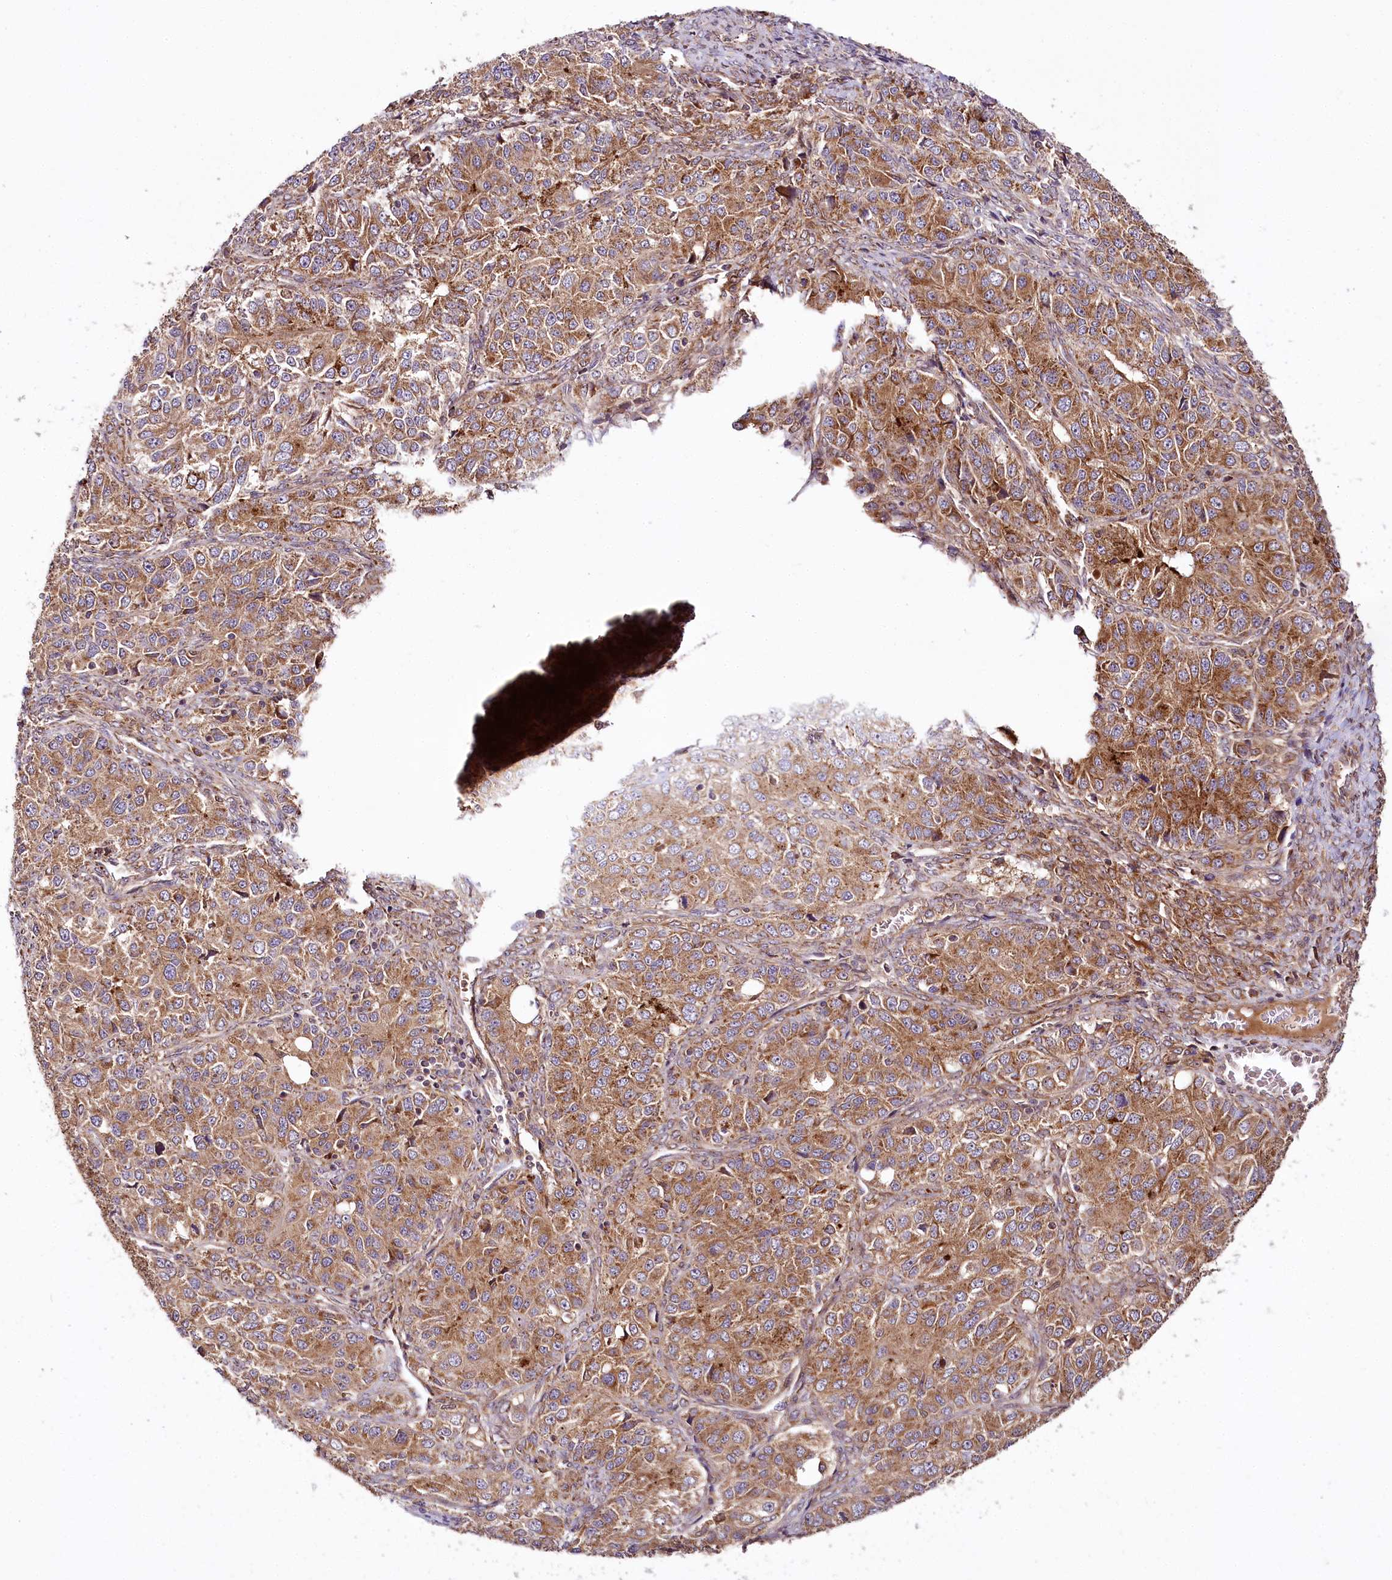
{"staining": {"intensity": "strong", "quantity": ">75%", "location": "cytoplasmic/membranous,nuclear"}, "tissue": "ovarian cancer", "cell_type": "Tumor cells", "image_type": "cancer", "snomed": [{"axis": "morphology", "description": "Carcinoma, endometroid"}, {"axis": "topography", "description": "Ovary"}], "caption": "Protein expression analysis of human ovarian endometroid carcinoma reveals strong cytoplasmic/membranous and nuclear expression in approximately >75% of tumor cells.", "gene": "RAB7A", "patient": {"sex": "female", "age": 51}}